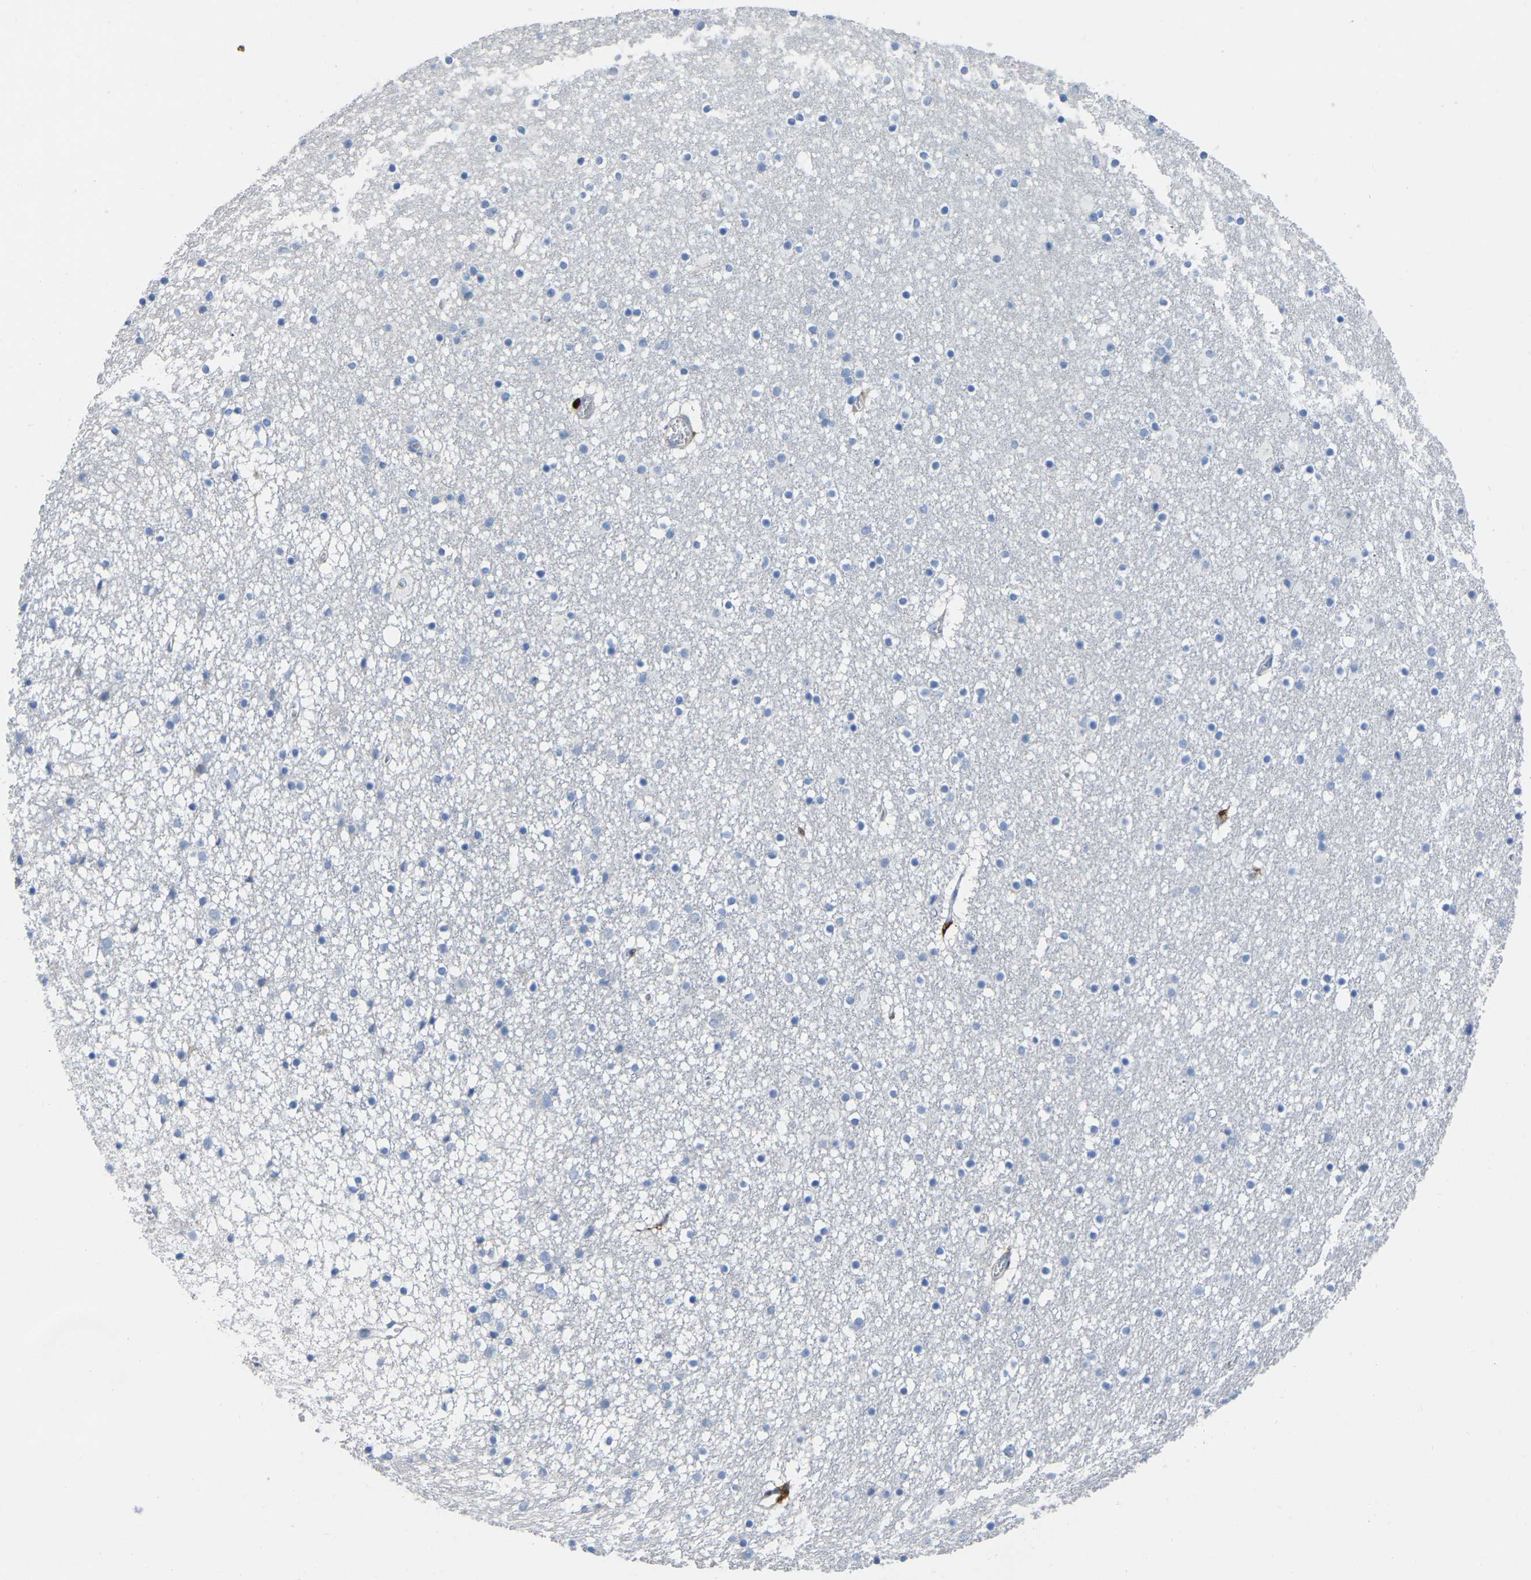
{"staining": {"intensity": "negative", "quantity": "none", "location": "none"}, "tissue": "caudate", "cell_type": "Glial cells", "image_type": "normal", "snomed": [{"axis": "morphology", "description": "Normal tissue, NOS"}, {"axis": "topography", "description": "Lateral ventricle wall"}], "caption": "DAB (3,3'-diaminobenzidine) immunohistochemical staining of benign human caudate reveals no significant staining in glial cells.", "gene": "ULBP2", "patient": {"sex": "male", "age": 45}}